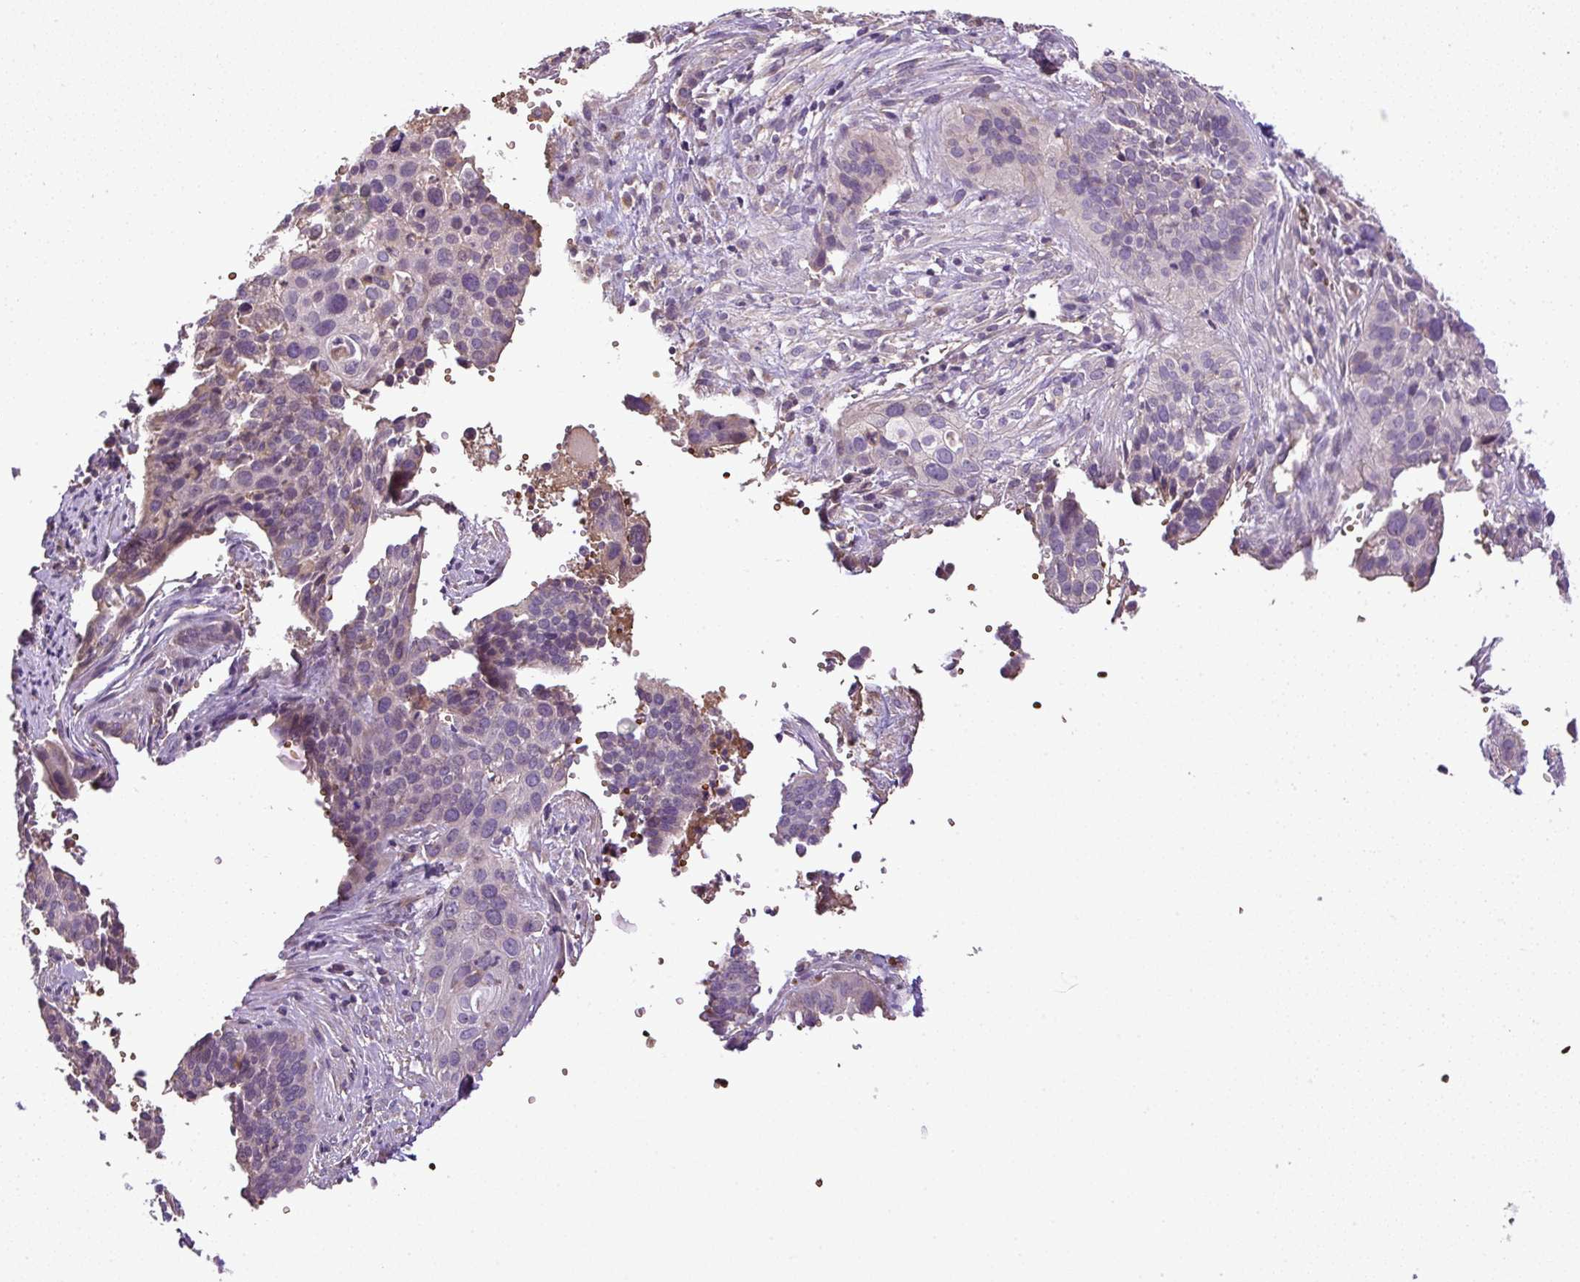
{"staining": {"intensity": "negative", "quantity": "none", "location": "none"}, "tissue": "cervical cancer", "cell_type": "Tumor cells", "image_type": "cancer", "snomed": [{"axis": "morphology", "description": "Squamous cell carcinoma, NOS"}, {"axis": "topography", "description": "Cervix"}], "caption": "Tumor cells show no significant expression in cervical squamous cell carcinoma.", "gene": "CXCL13", "patient": {"sex": "female", "age": 34}}